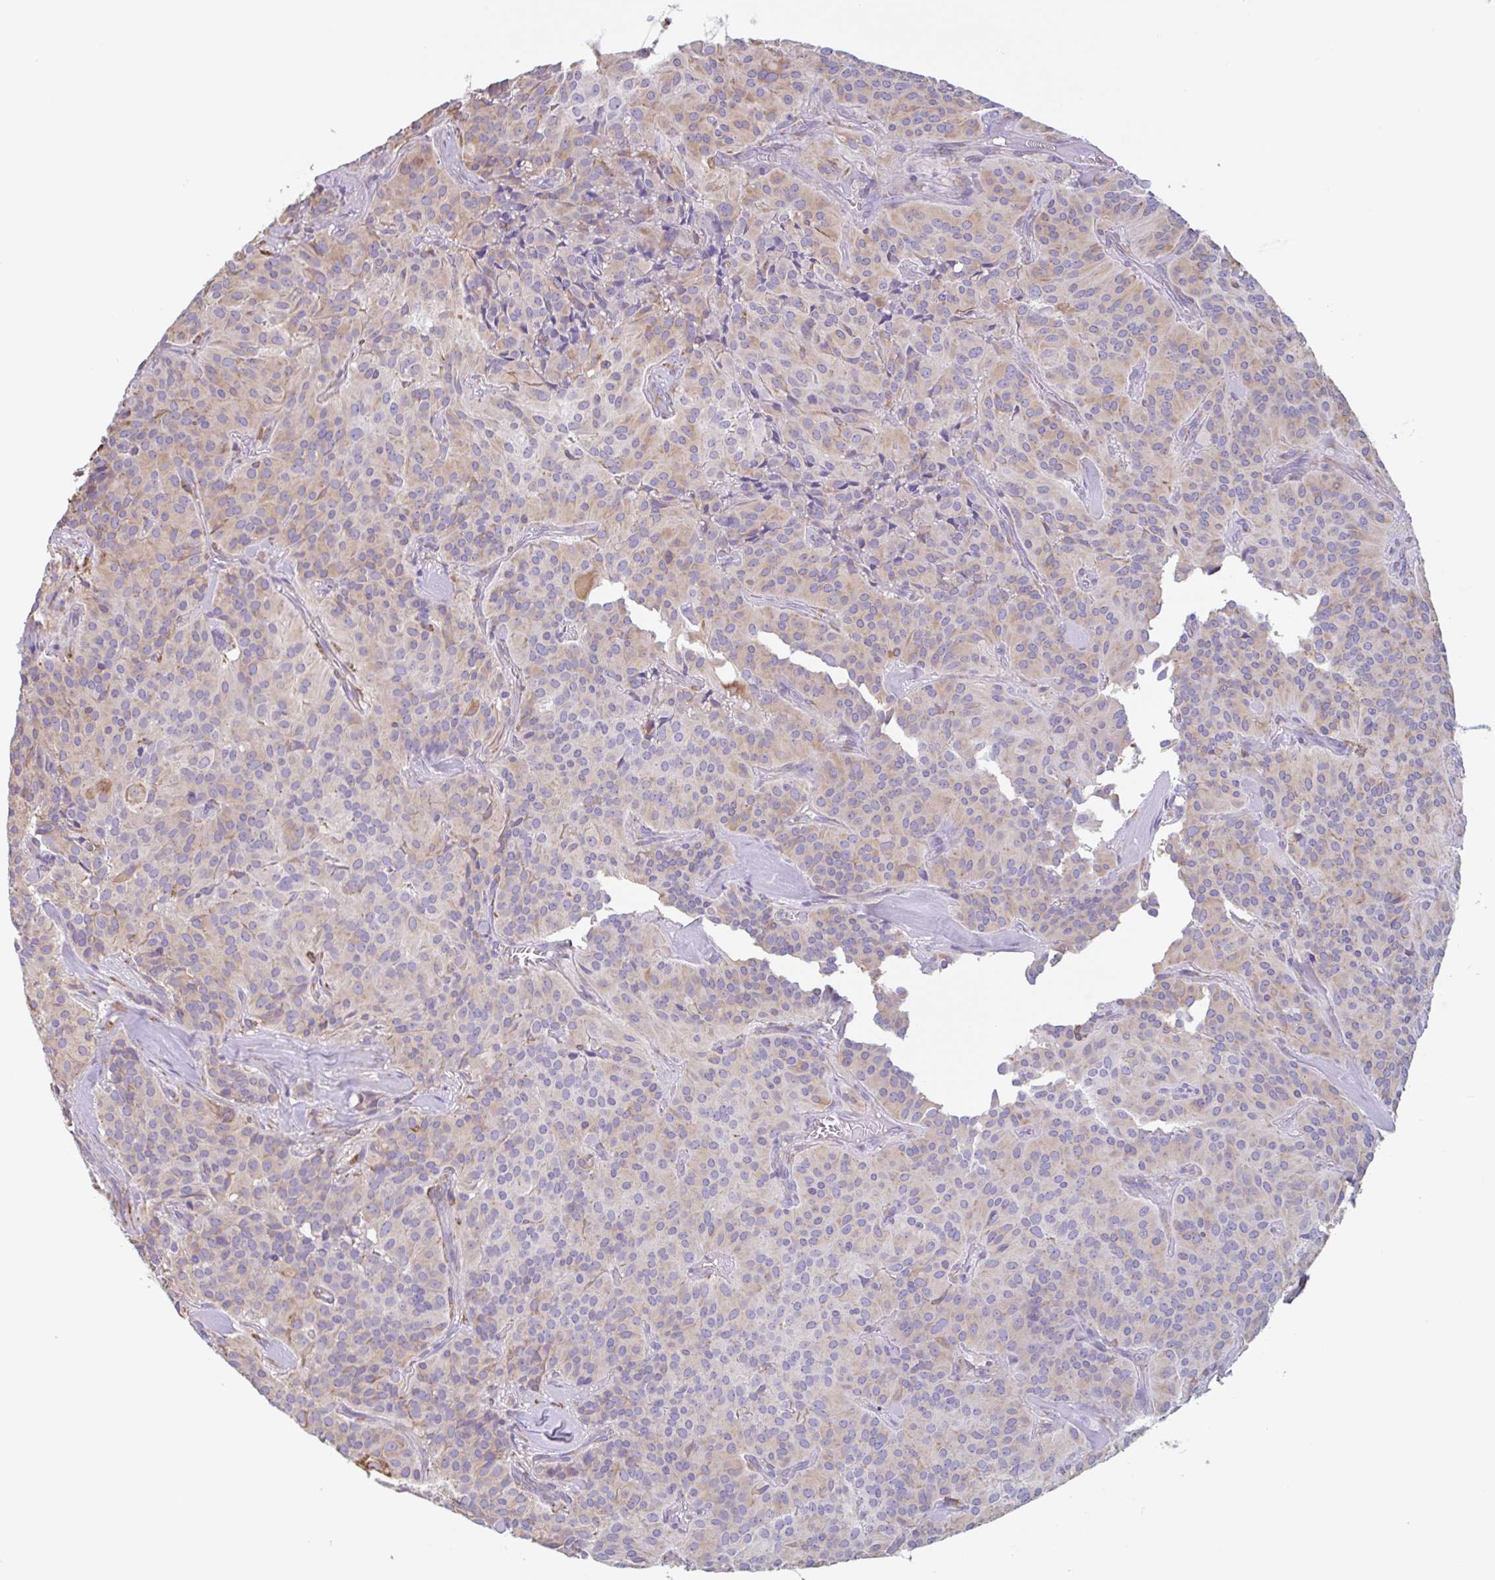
{"staining": {"intensity": "weak", "quantity": "25%-75%", "location": "cytoplasmic/membranous"}, "tissue": "glioma", "cell_type": "Tumor cells", "image_type": "cancer", "snomed": [{"axis": "morphology", "description": "Glioma, malignant, Low grade"}, {"axis": "topography", "description": "Brain"}], "caption": "Tumor cells exhibit low levels of weak cytoplasmic/membranous expression in about 25%-75% of cells in human glioma. The protein is stained brown, and the nuclei are stained in blue (DAB IHC with brightfield microscopy, high magnification).", "gene": "DOK4", "patient": {"sex": "male", "age": 42}}